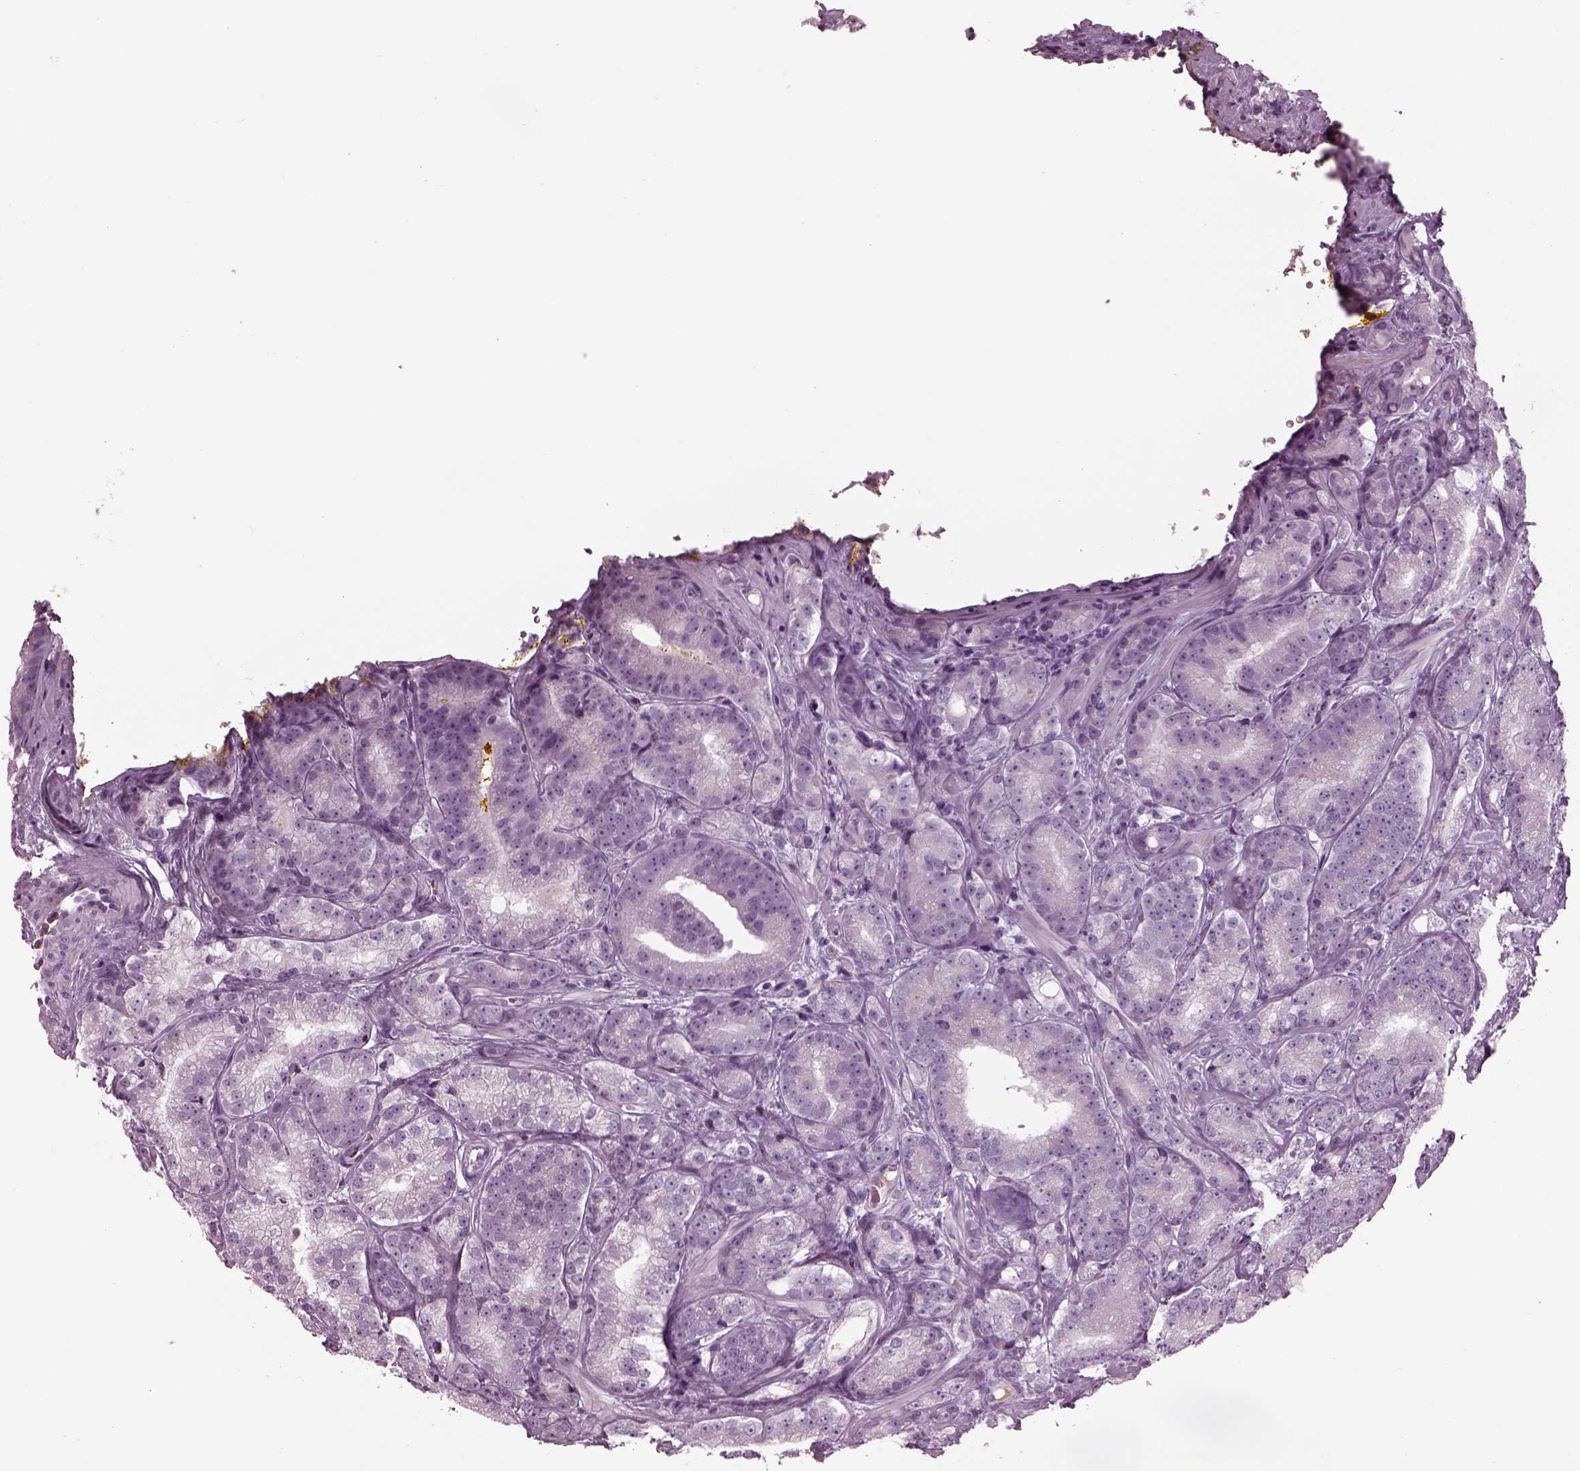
{"staining": {"intensity": "negative", "quantity": "none", "location": "none"}, "tissue": "prostate cancer", "cell_type": "Tumor cells", "image_type": "cancer", "snomed": [{"axis": "morphology", "description": "Adenocarcinoma, NOS"}, {"axis": "topography", "description": "Prostate"}], "caption": "Tumor cells show no significant positivity in prostate cancer (adenocarcinoma). The staining is performed using DAB (3,3'-diaminobenzidine) brown chromogen with nuclei counter-stained in using hematoxylin.", "gene": "DPYSL5", "patient": {"sex": "male", "age": 63}}